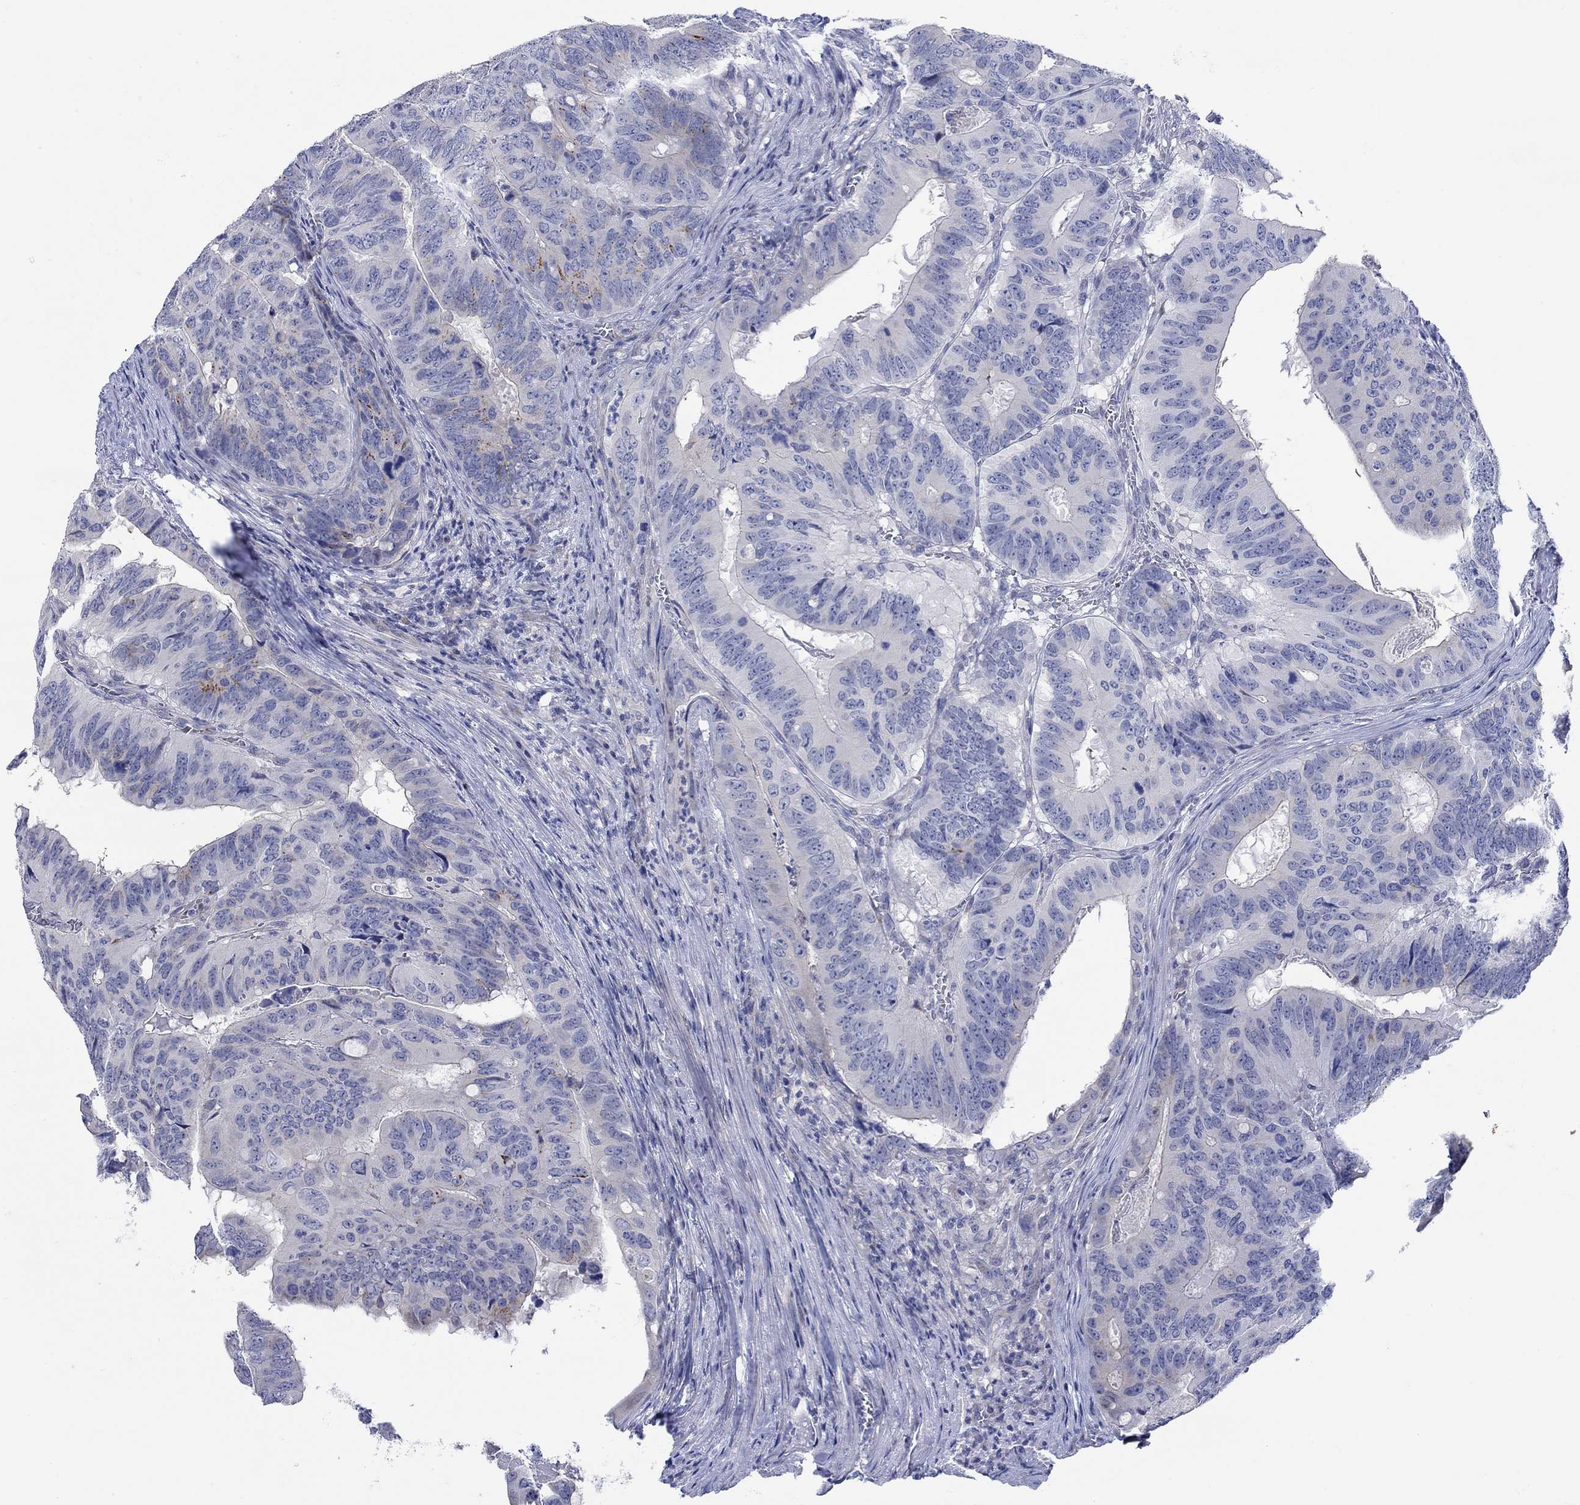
{"staining": {"intensity": "moderate", "quantity": "<25%", "location": "cytoplasmic/membranous"}, "tissue": "colorectal cancer", "cell_type": "Tumor cells", "image_type": "cancer", "snomed": [{"axis": "morphology", "description": "Adenocarcinoma, NOS"}, {"axis": "topography", "description": "Colon"}], "caption": "Brown immunohistochemical staining in human colorectal cancer reveals moderate cytoplasmic/membranous expression in approximately <25% of tumor cells.", "gene": "KRT222", "patient": {"sex": "male", "age": 79}}